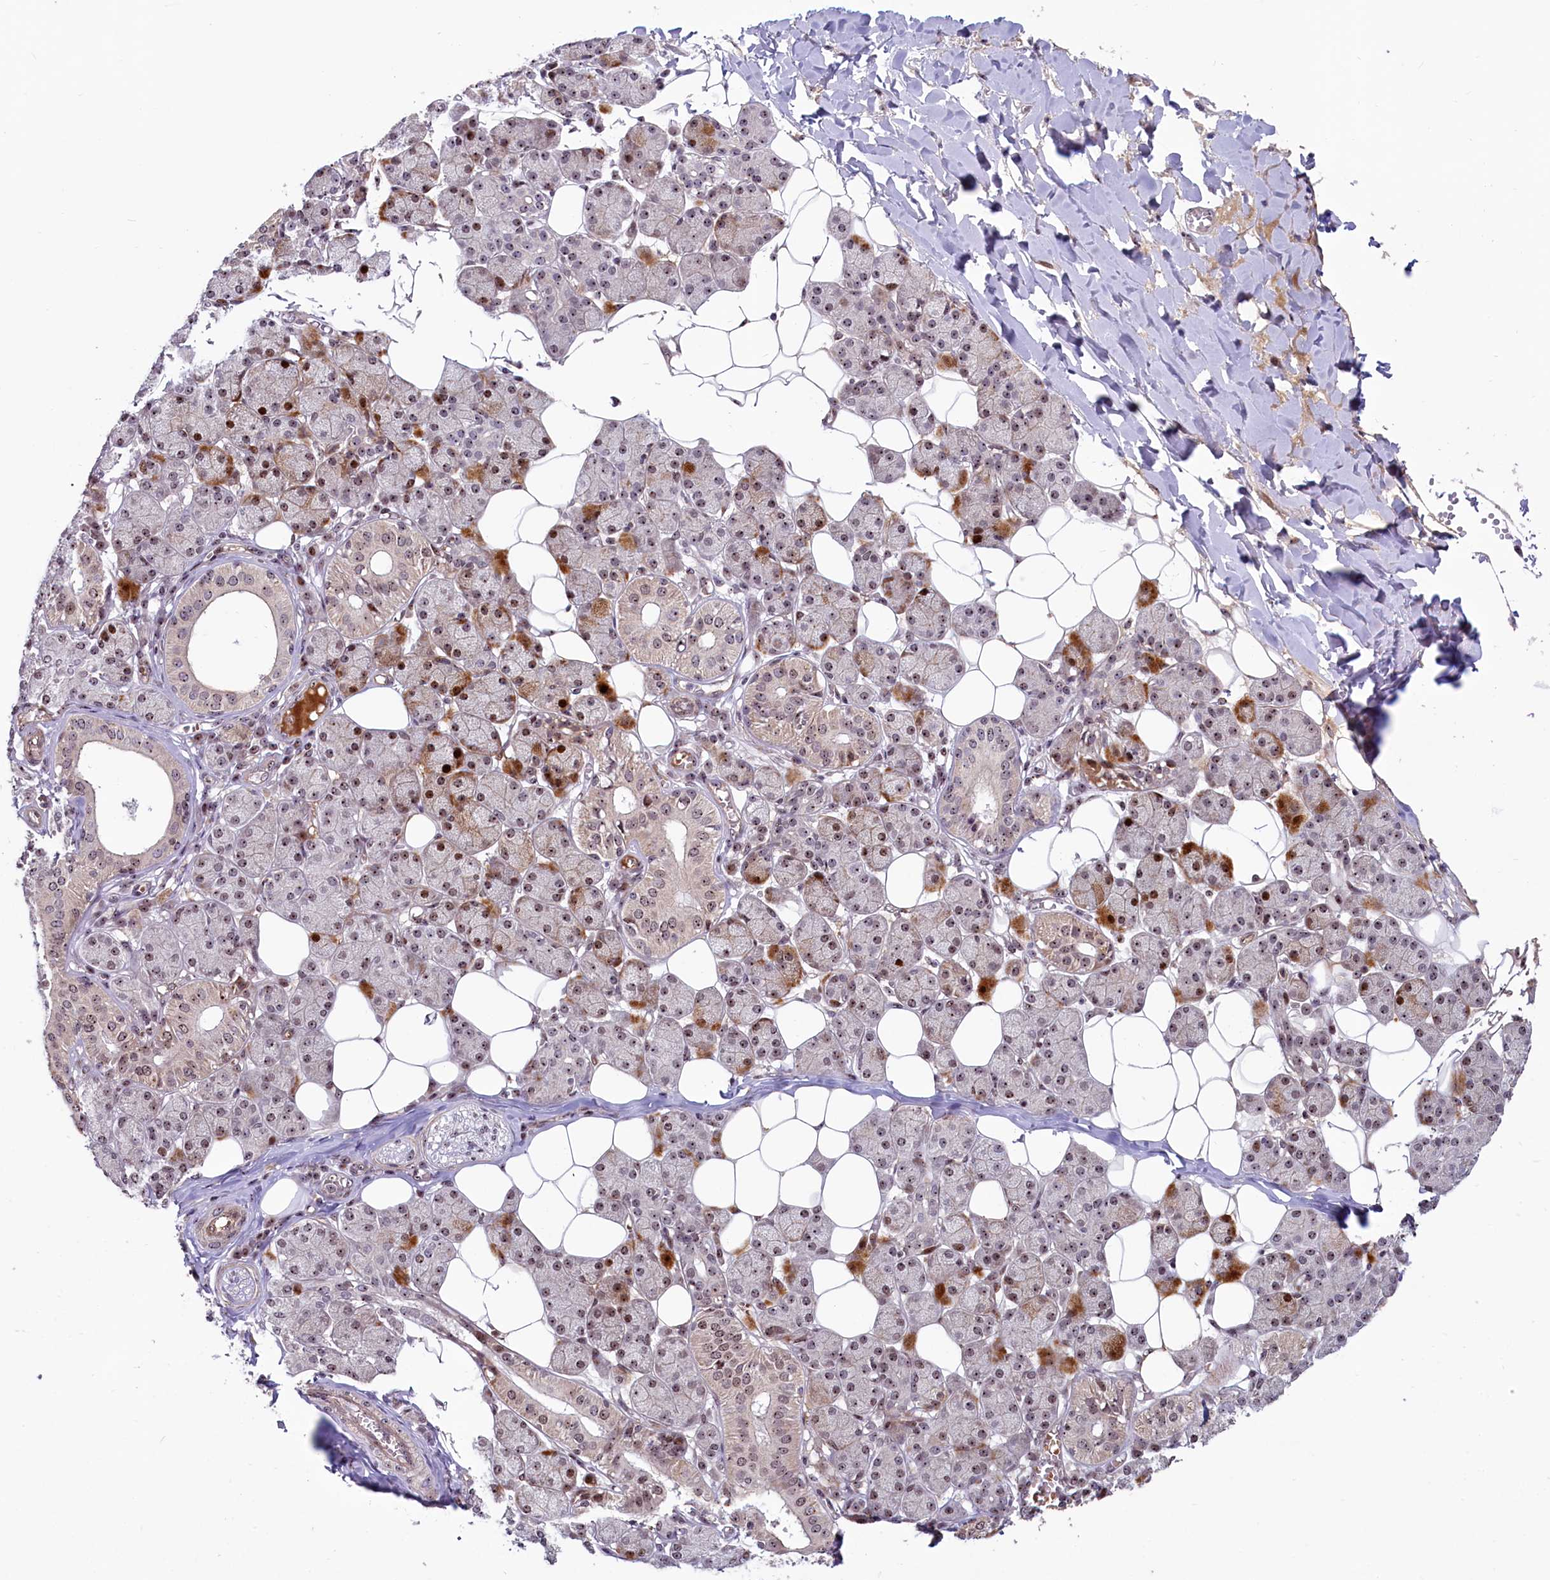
{"staining": {"intensity": "strong", "quantity": "25%-75%", "location": "cytoplasmic/membranous,nuclear"}, "tissue": "salivary gland", "cell_type": "Glandular cells", "image_type": "normal", "snomed": [{"axis": "morphology", "description": "Normal tissue, NOS"}, {"axis": "topography", "description": "Salivary gland"}], "caption": "Normal salivary gland exhibits strong cytoplasmic/membranous,nuclear expression in about 25%-75% of glandular cells.", "gene": "TCOF1", "patient": {"sex": "female", "age": 33}}